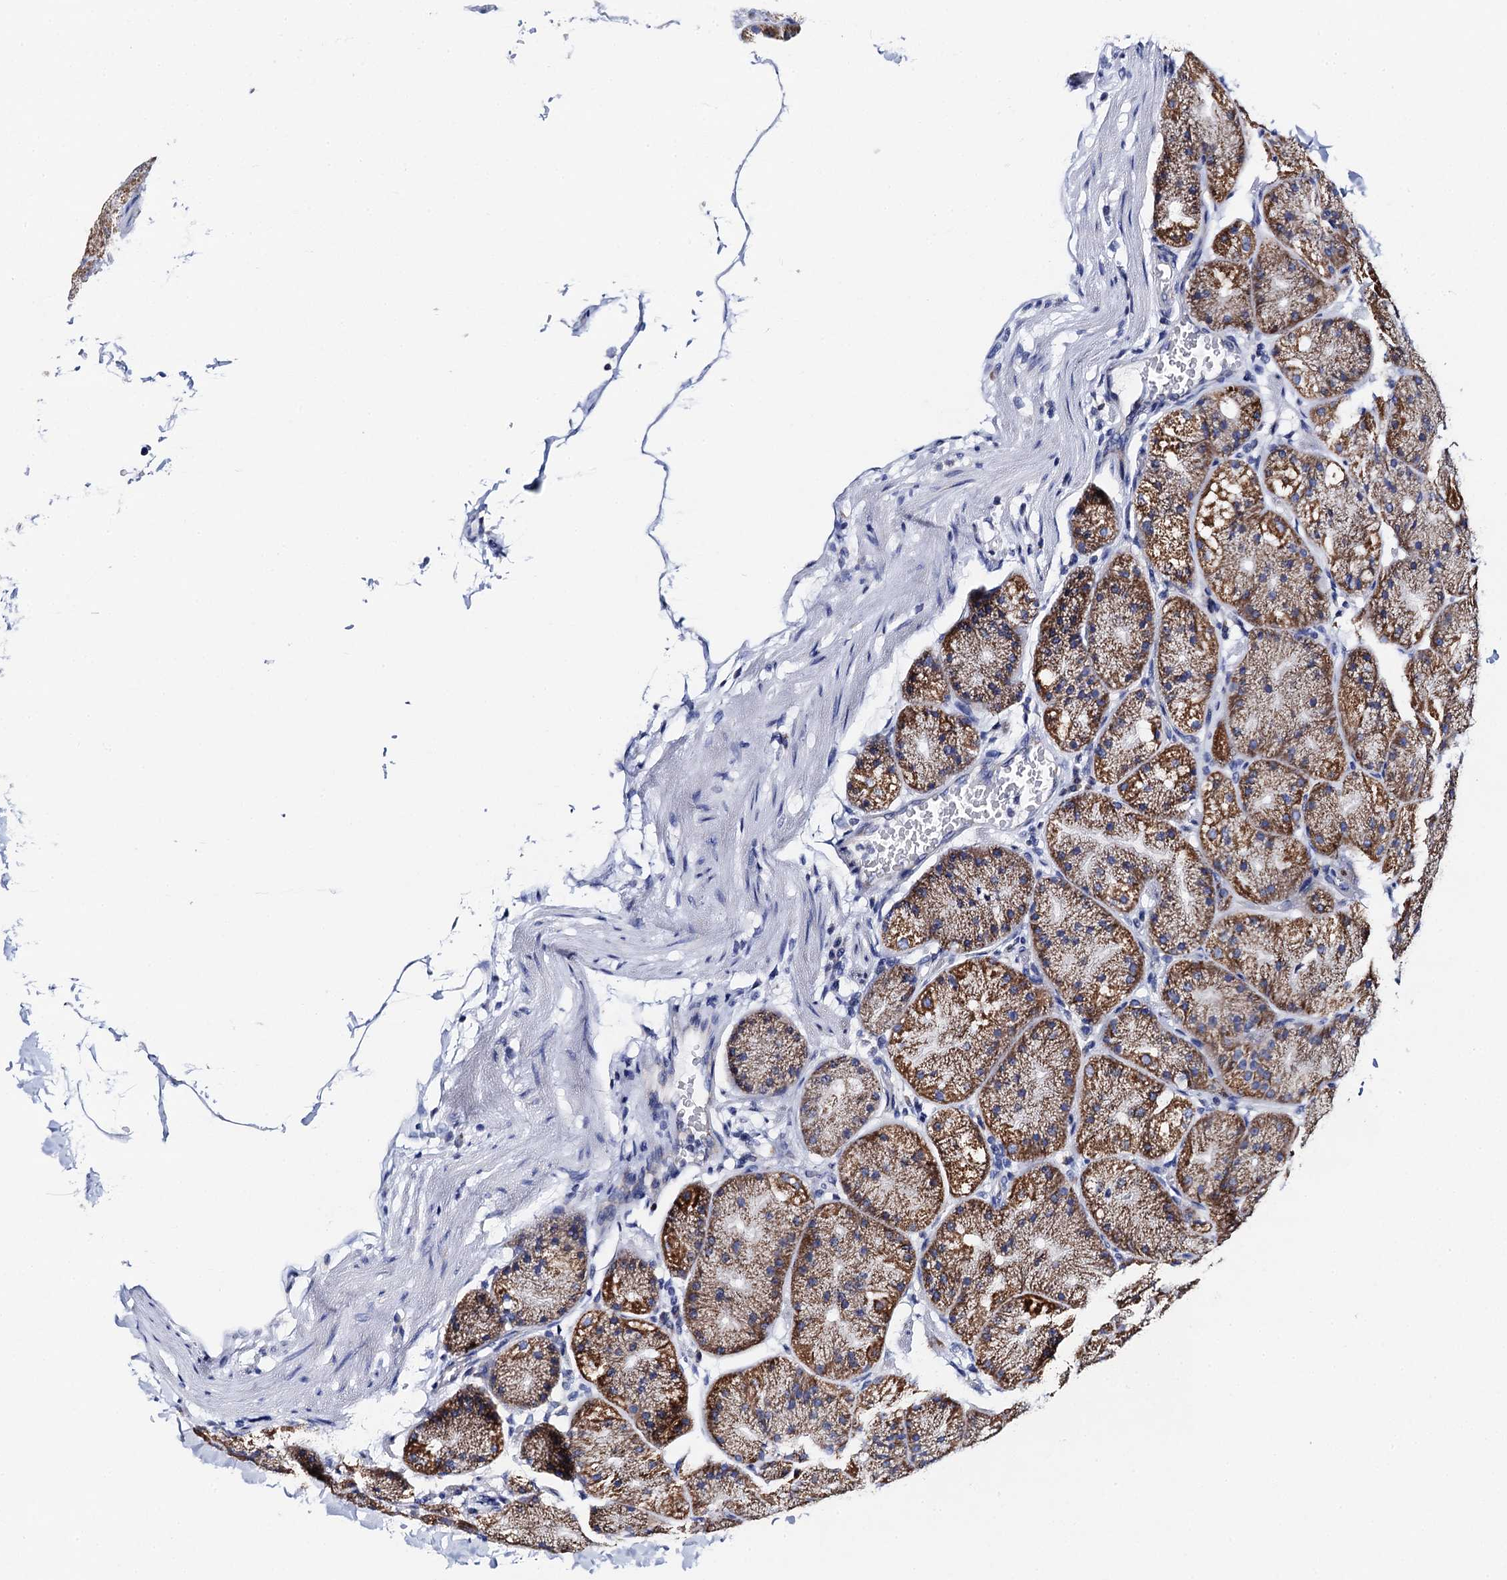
{"staining": {"intensity": "moderate", "quantity": "25%-75%", "location": "cytoplasmic/membranous"}, "tissue": "stomach", "cell_type": "Glandular cells", "image_type": "normal", "snomed": [{"axis": "morphology", "description": "Normal tissue, NOS"}, {"axis": "topography", "description": "Stomach, upper"}, {"axis": "topography", "description": "Stomach"}], "caption": "This is an image of immunohistochemistry staining of normal stomach, which shows moderate expression in the cytoplasmic/membranous of glandular cells.", "gene": "ACADSB", "patient": {"sex": "male", "age": 48}}